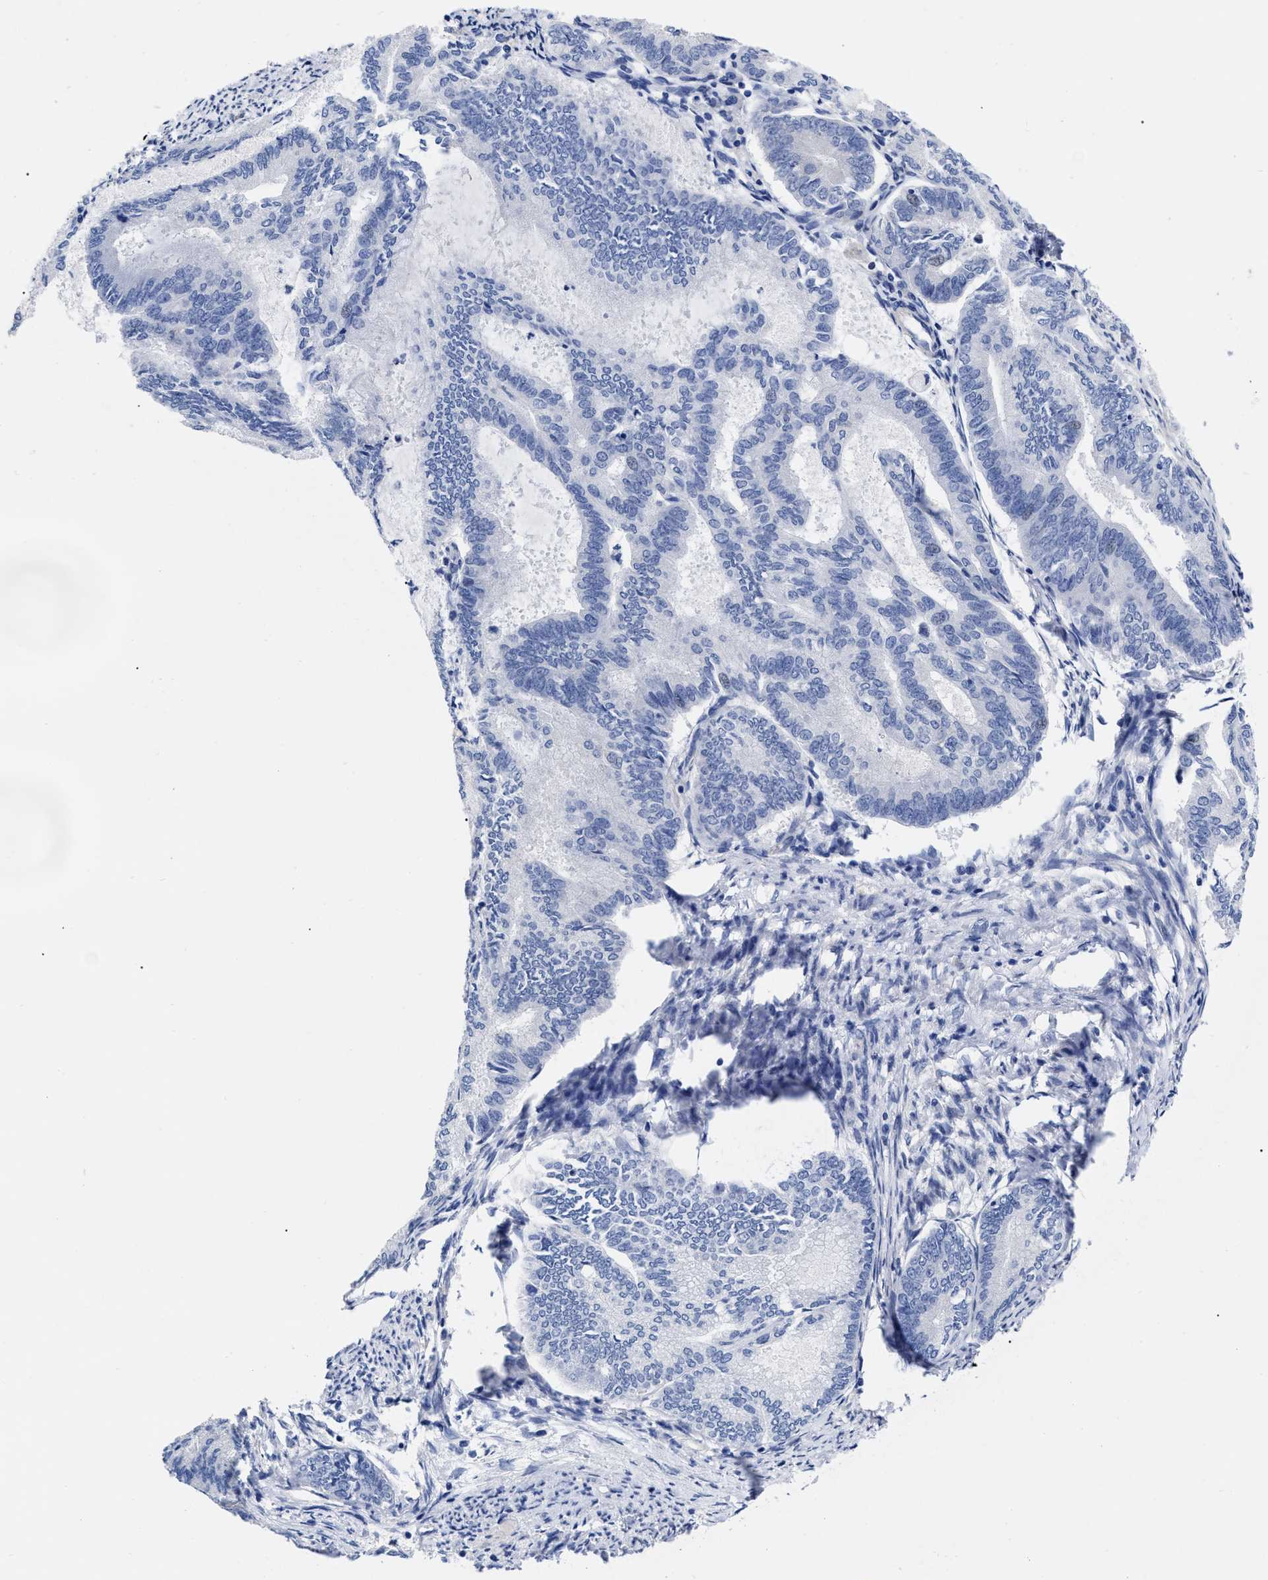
{"staining": {"intensity": "negative", "quantity": "none", "location": "none"}, "tissue": "endometrial cancer", "cell_type": "Tumor cells", "image_type": "cancer", "snomed": [{"axis": "morphology", "description": "Adenocarcinoma, NOS"}, {"axis": "topography", "description": "Endometrium"}], "caption": "Endometrial cancer (adenocarcinoma) stained for a protein using IHC shows no staining tumor cells.", "gene": "IRAG2", "patient": {"sex": "female", "age": 86}}